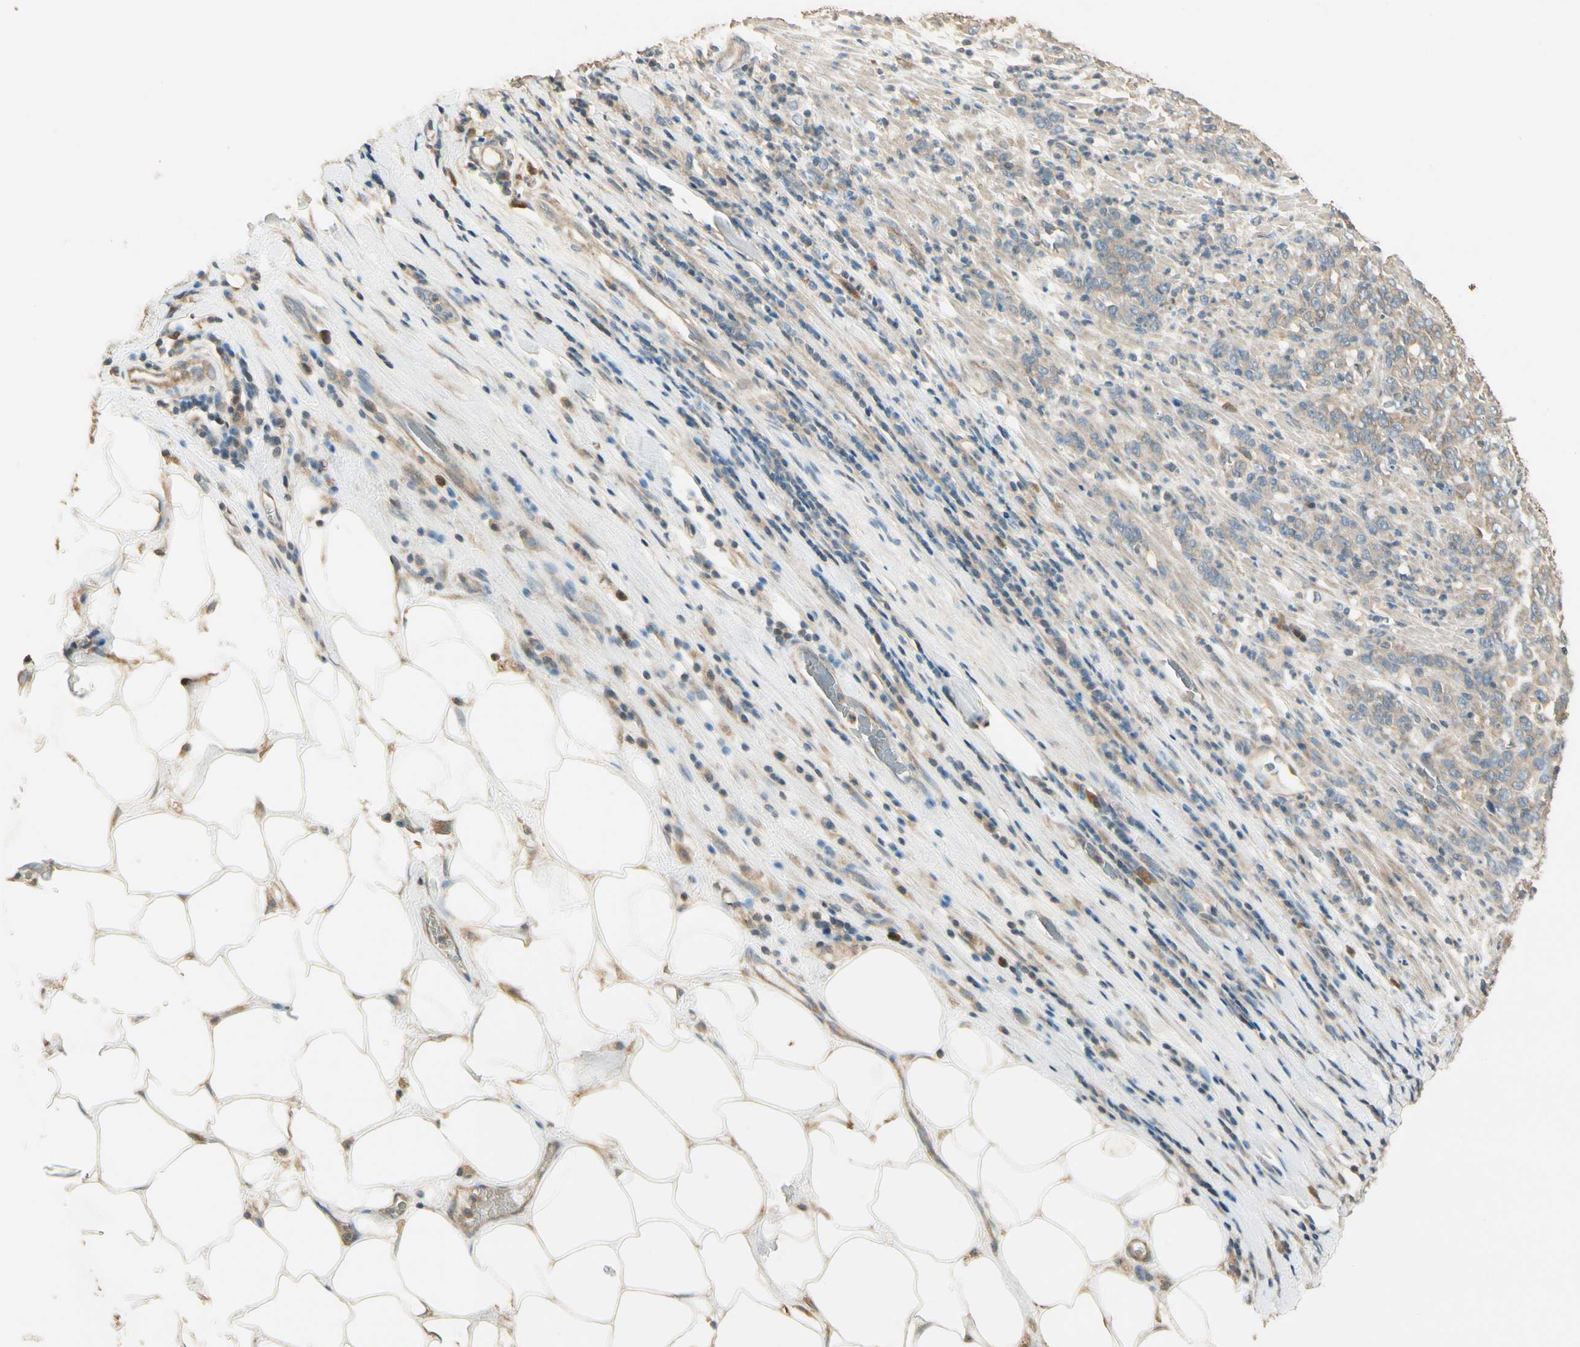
{"staining": {"intensity": "weak", "quantity": ">75%", "location": "cytoplasmic/membranous"}, "tissue": "stomach cancer", "cell_type": "Tumor cells", "image_type": "cancer", "snomed": [{"axis": "morphology", "description": "Adenocarcinoma, NOS"}, {"axis": "topography", "description": "Stomach, lower"}], "caption": "IHC staining of adenocarcinoma (stomach), which reveals low levels of weak cytoplasmic/membranous staining in about >75% of tumor cells indicating weak cytoplasmic/membranous protein staining. The staining was performed using DAB (3,3'-diaminobenzidine) (brown) for protein detection and nuclei were counterstained in hematoxylin (blue).", "gene": "PLXNA1", "patient": {"sex": "female", "age": 71}}